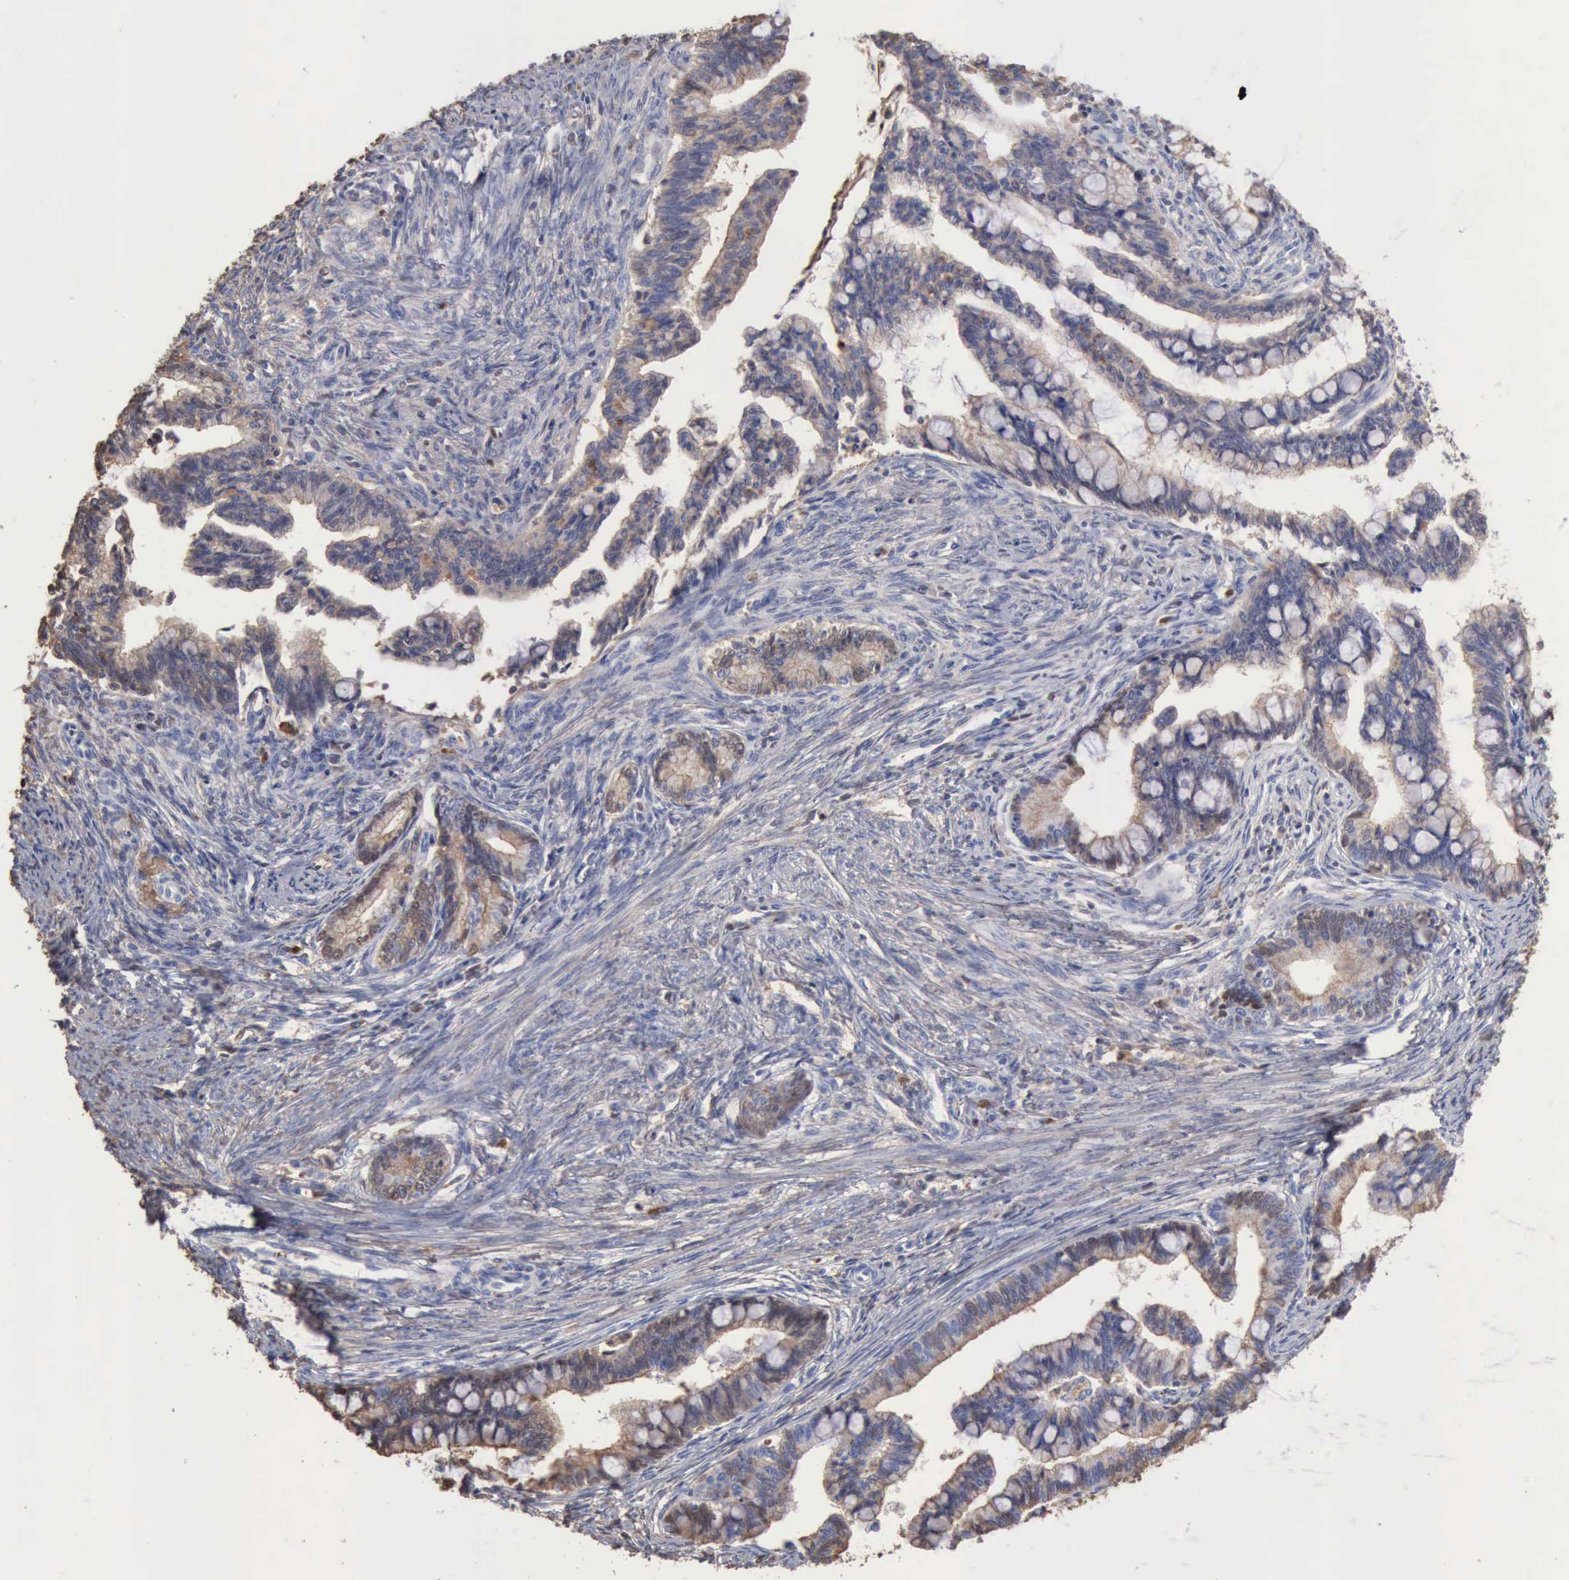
{"staining": {"intensity": "weak", "quantity": "<25%", "location": "cytoplasmic/membranous"}, "tissue": "cervical cancer", "cell_type": "Tumor cells", "image_type": "cancer", "snomed": [{"axis": "morphology", "description": "Adenocarcinoma, NOS"}, {"axis": "topography", "description": "Cervix"}], "caption": "Cervical adenocarcinoma was stained to show a protein in brown. There is no significant staining in tumor cells.", "gene": "SERPINA1", "patient": {"sex": "female", "age": 36}}